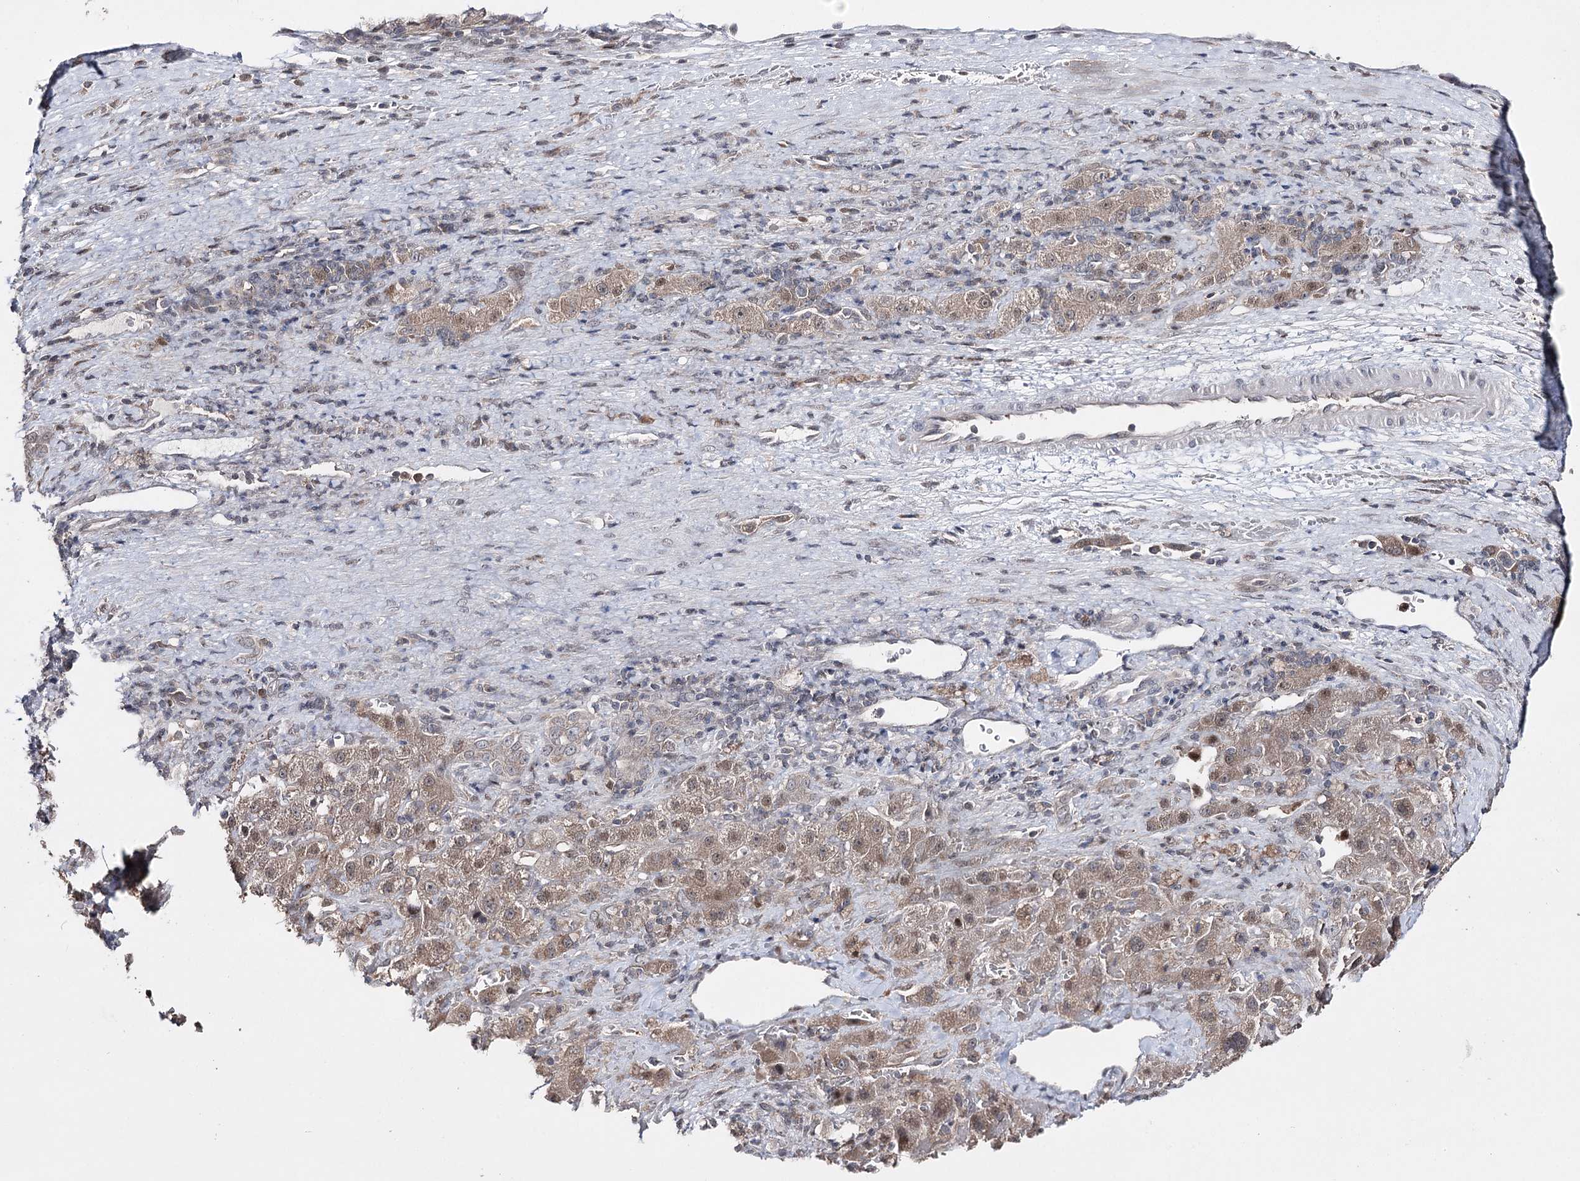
{"staining": {"intensity": "moderate", "quantity": "<25%", "location": "nuclear"}, "tissue": "liver cancer", "cell_type": "Tumor cells", "image_type": "cancer", "snomed": [{"axis": "morphology", "description": "Carcinoma, Hepatocellular, NOS"}, {"axis": "topography", "description": "Liver"}], "caption": "High-power microscopy captured an immunohistochemistry photomicrograph of liver cancer (hepatocellular carcinoma), revealing moderate nuclear positivity in about <25% of tumor cells.", "gene": "HSD11B2", "patient": {"sex": "female", "age": 58}}